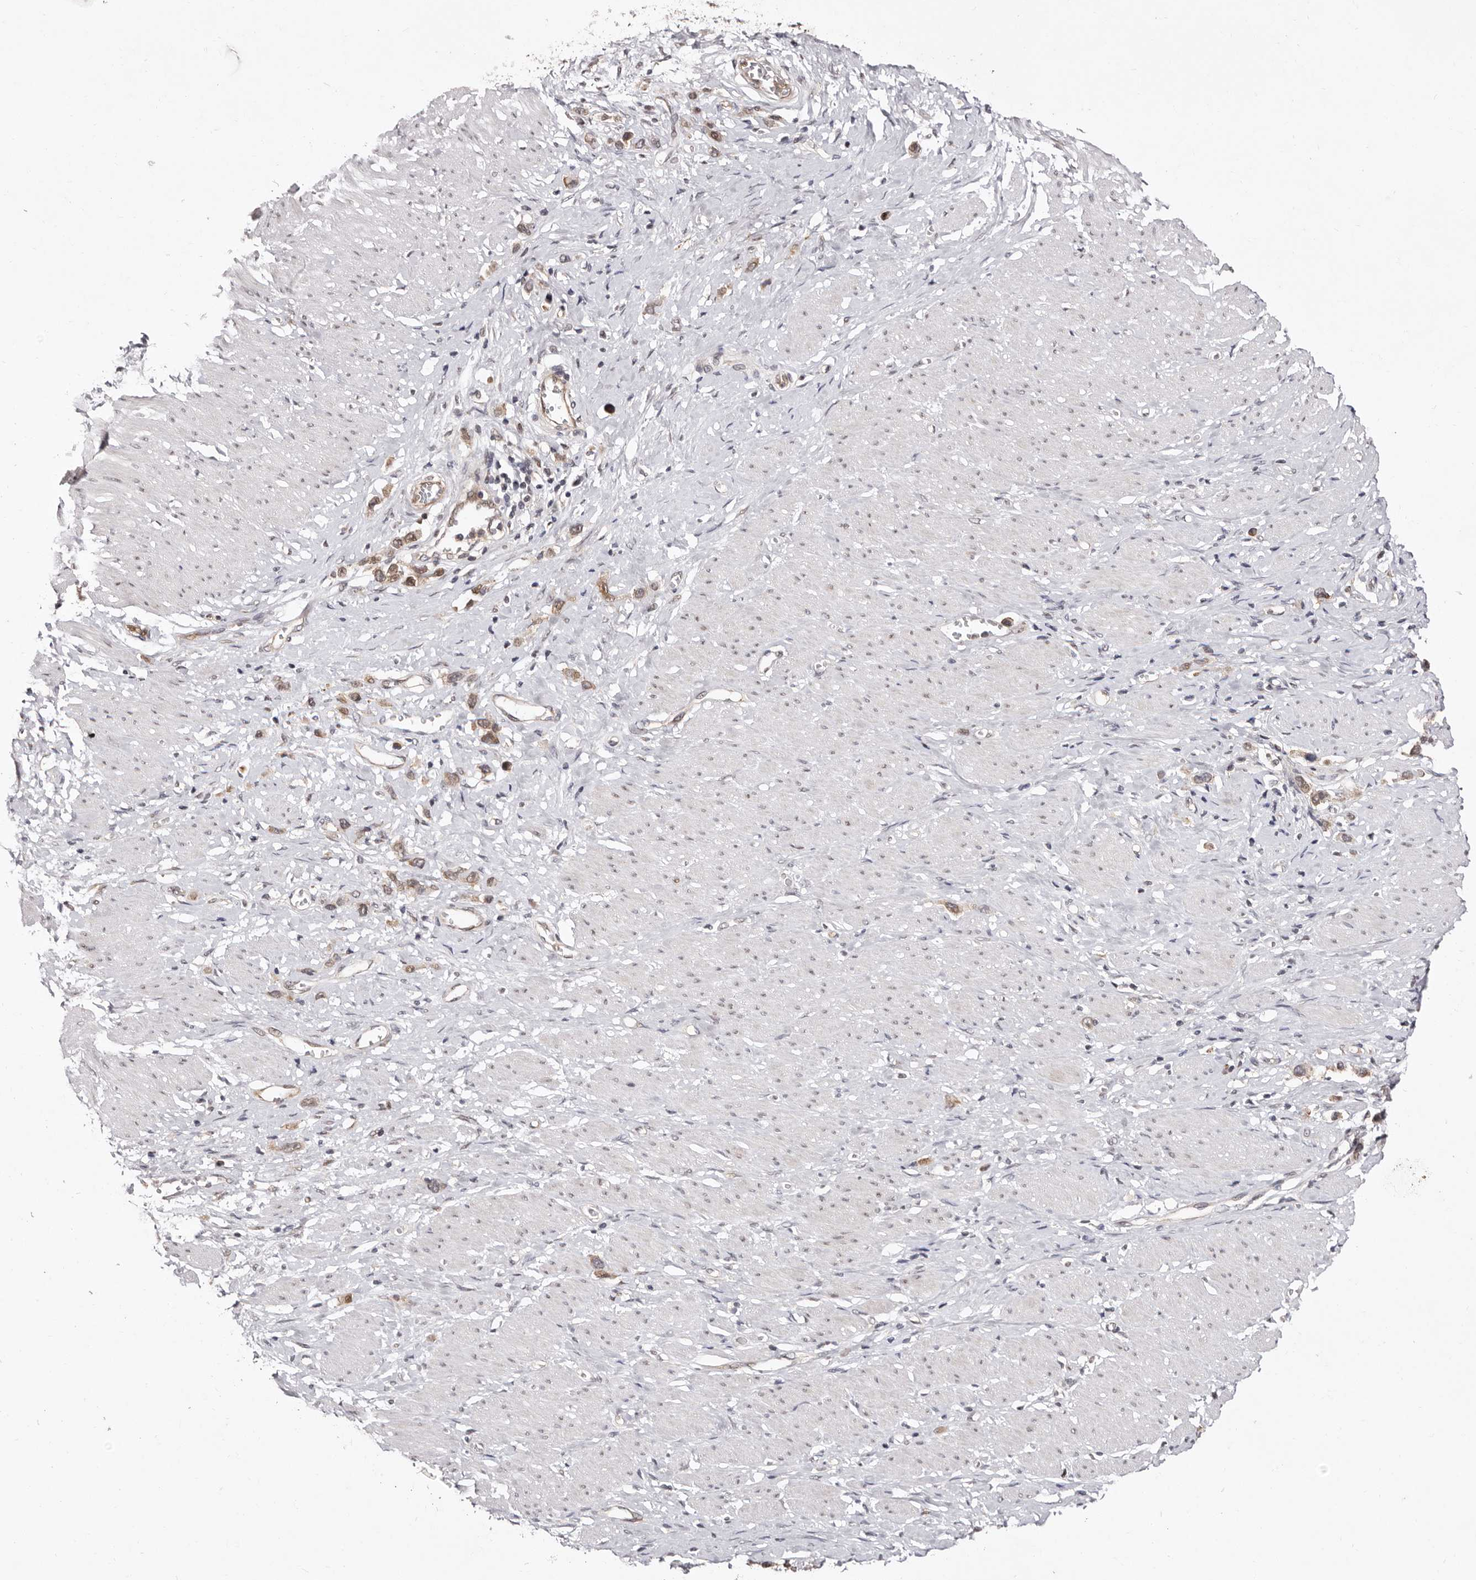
{"staining": {"intensity": "weak", "quantity": ">75%", "location": "cytoplasmic/membranous"}, "tissue": "stomach cancer", "cell_type": "Tumor cells", "image_type": "cancer", "snomed": [{"axis": "morphology", "description": "Adenocarcinoma, NOS"}, {"axis": "topography", "description": "Stomach"}], "caption": "Protein expression analysis of stomach cancer reveals weak cytoplasmic/membranous positivity in approximately >75% of tumor cells.", "gene": "GLRX3", "patient": {"sex": "female", "age": 65}}